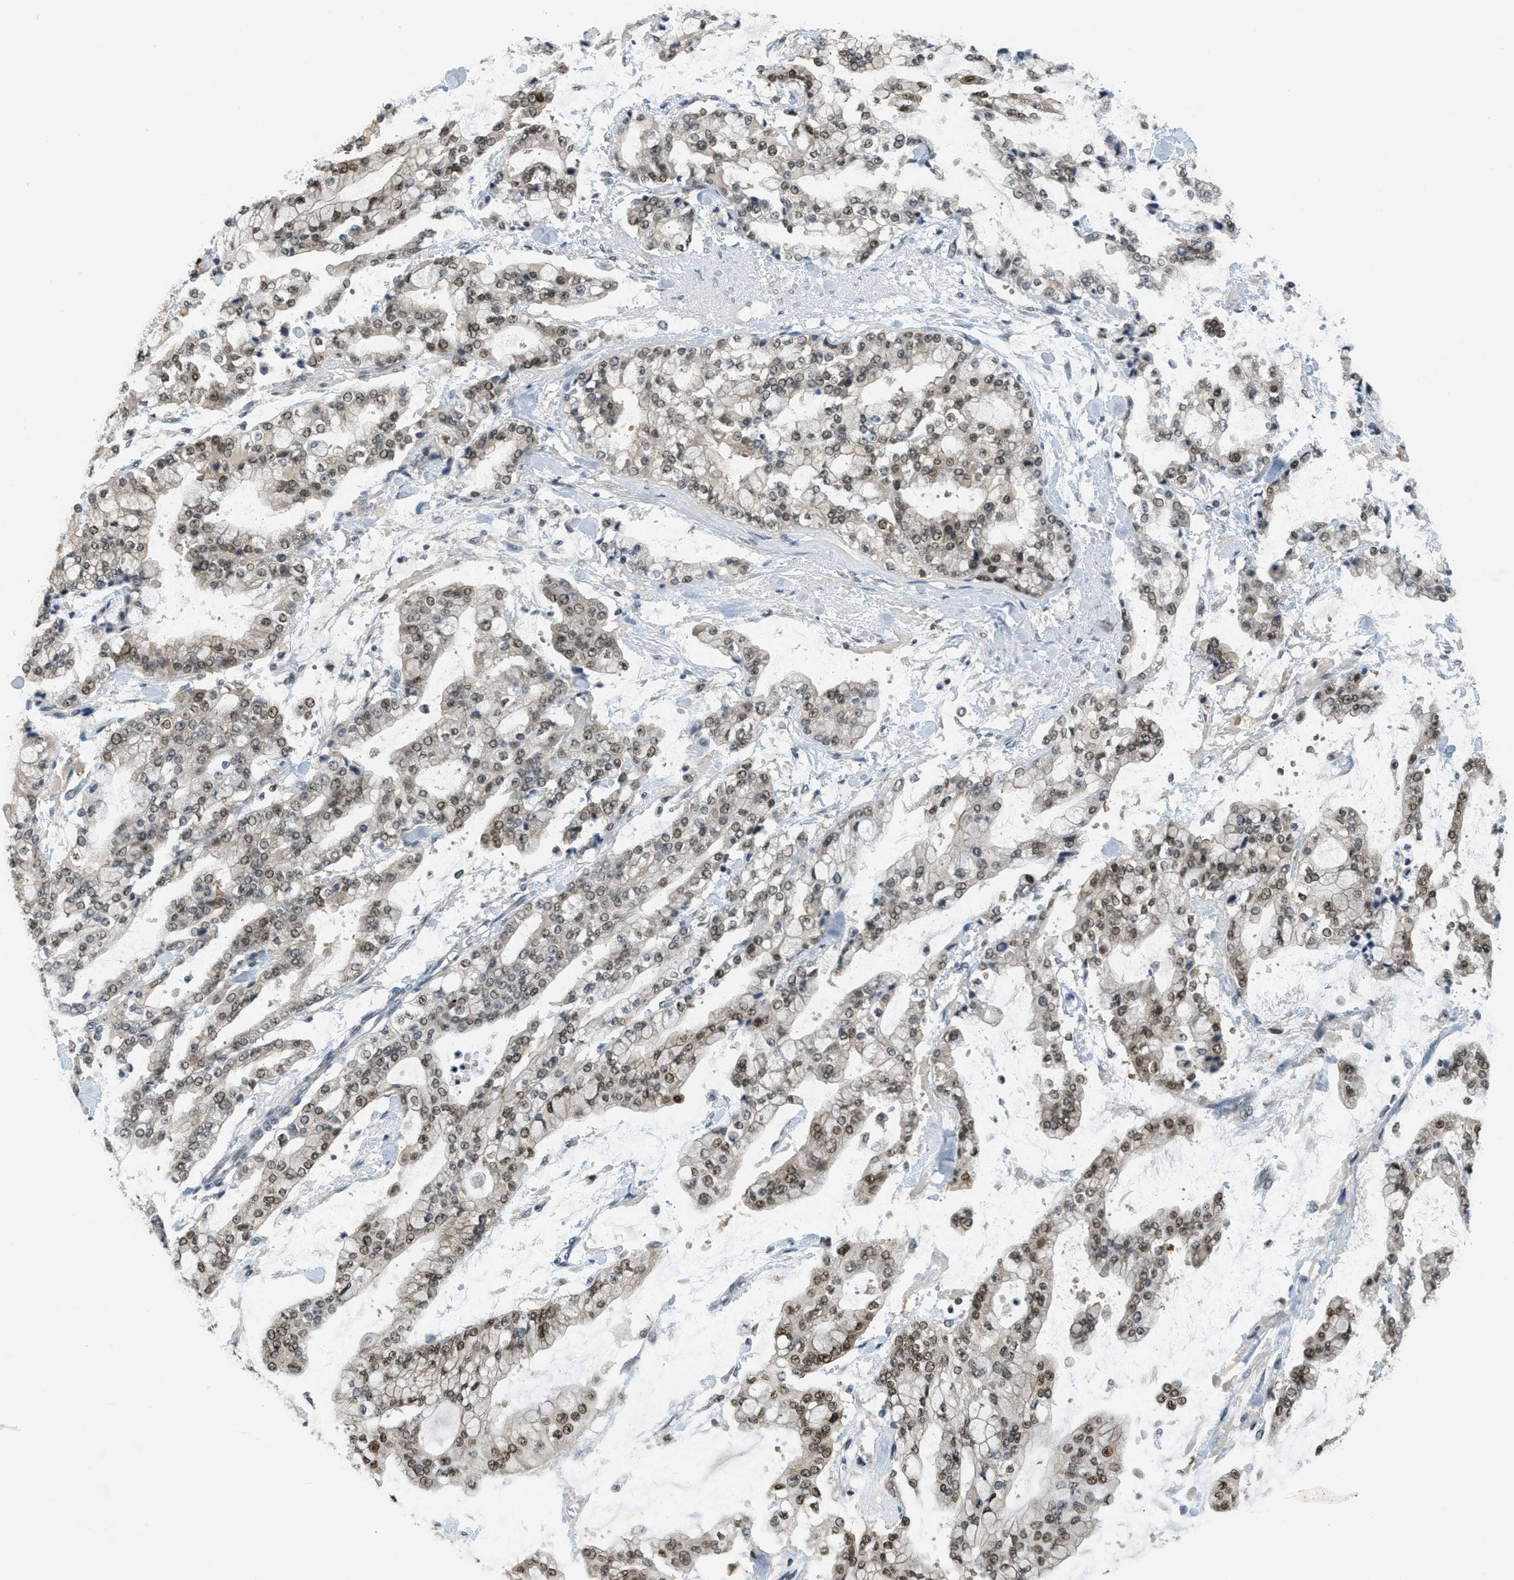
{"staining": {"intensity": "moderate", "quantity": ">75%", "location": "nuclear"}, "tissue": "stomach cancer", "cell_type": "Tumor cells", "image_type": "cancer", "snomed": [{"axis": "morphology", "description": "Normal tissue, NOS"}, {"axis": "morphology", "description": "Adenocarcinoma, NOS"}, {"axis": "topography", "description": "Stomach, upper"}, {"axis": "topography", "description": "Stomach"}], "caption": "Adenocarcinoma (stomach) was stained to show a protein in brown. There is medium levels of moderate nuclear expression in about >75% of tumor cells.", "gene": "DNAJB1", "patient": {"sex": "male", "age": 76}}